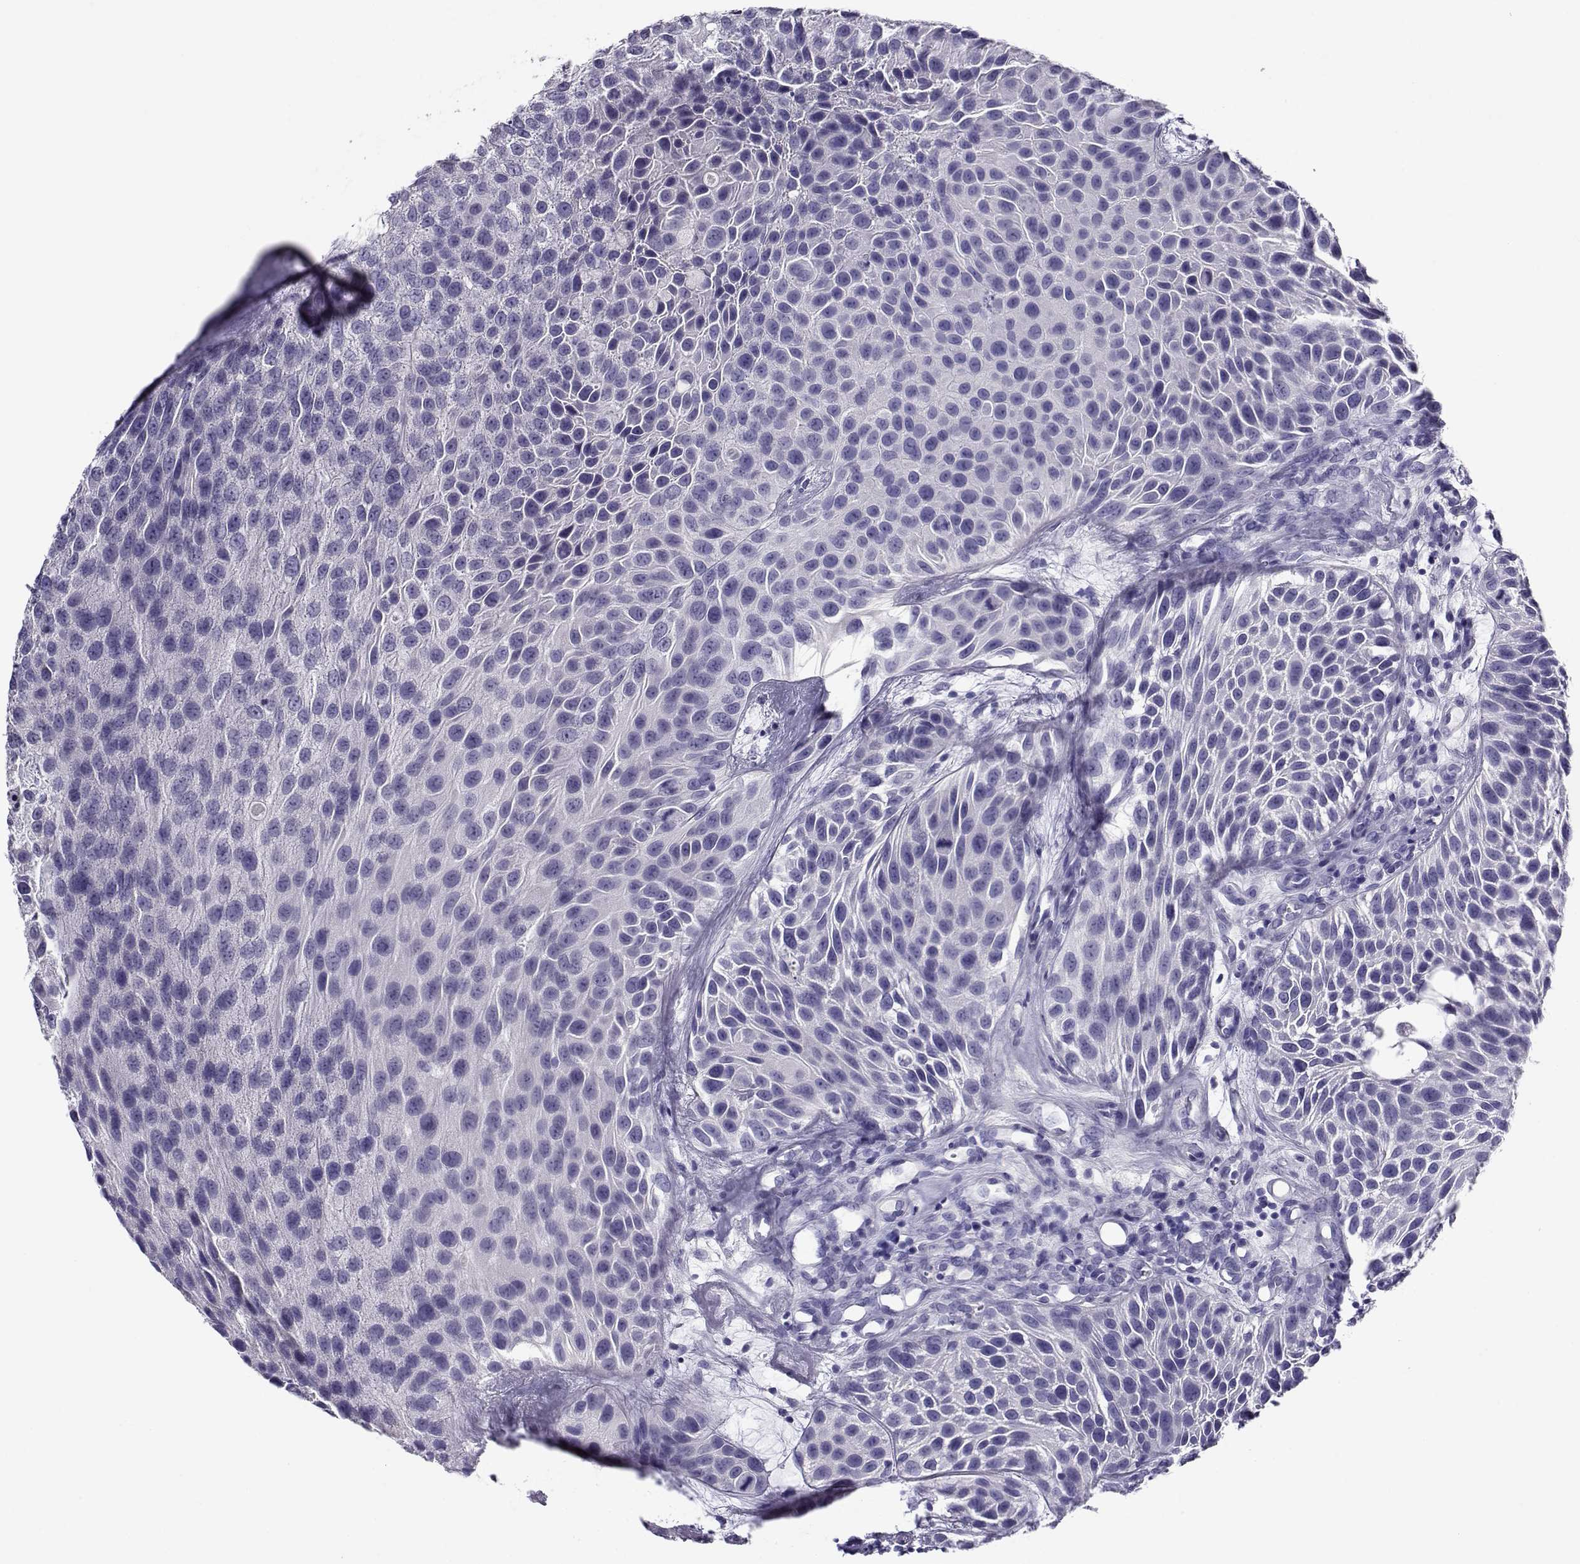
{"staining": {"intensity": "negative", "quantity": "none", "location": "none"}, "tissue": "urothelial cancer", "cell_type": "Tumor cells", "image_type": "cancer", "snomed": [{"axis": "morphology", "description": "Urothelial carcinoma, Low grade"}, {"axis": "topography", "description": "Urinary bladder"}], "caption": "The immunohistochemistry image has no significant positivity in tumor cells of urothelial carcinoma (low-grade) tissue. (DAB IHC visualized using brightfield microscopy, high magnification).", "gene": "RHOXF2", "patient": {"sex": "female", "age": 87}}